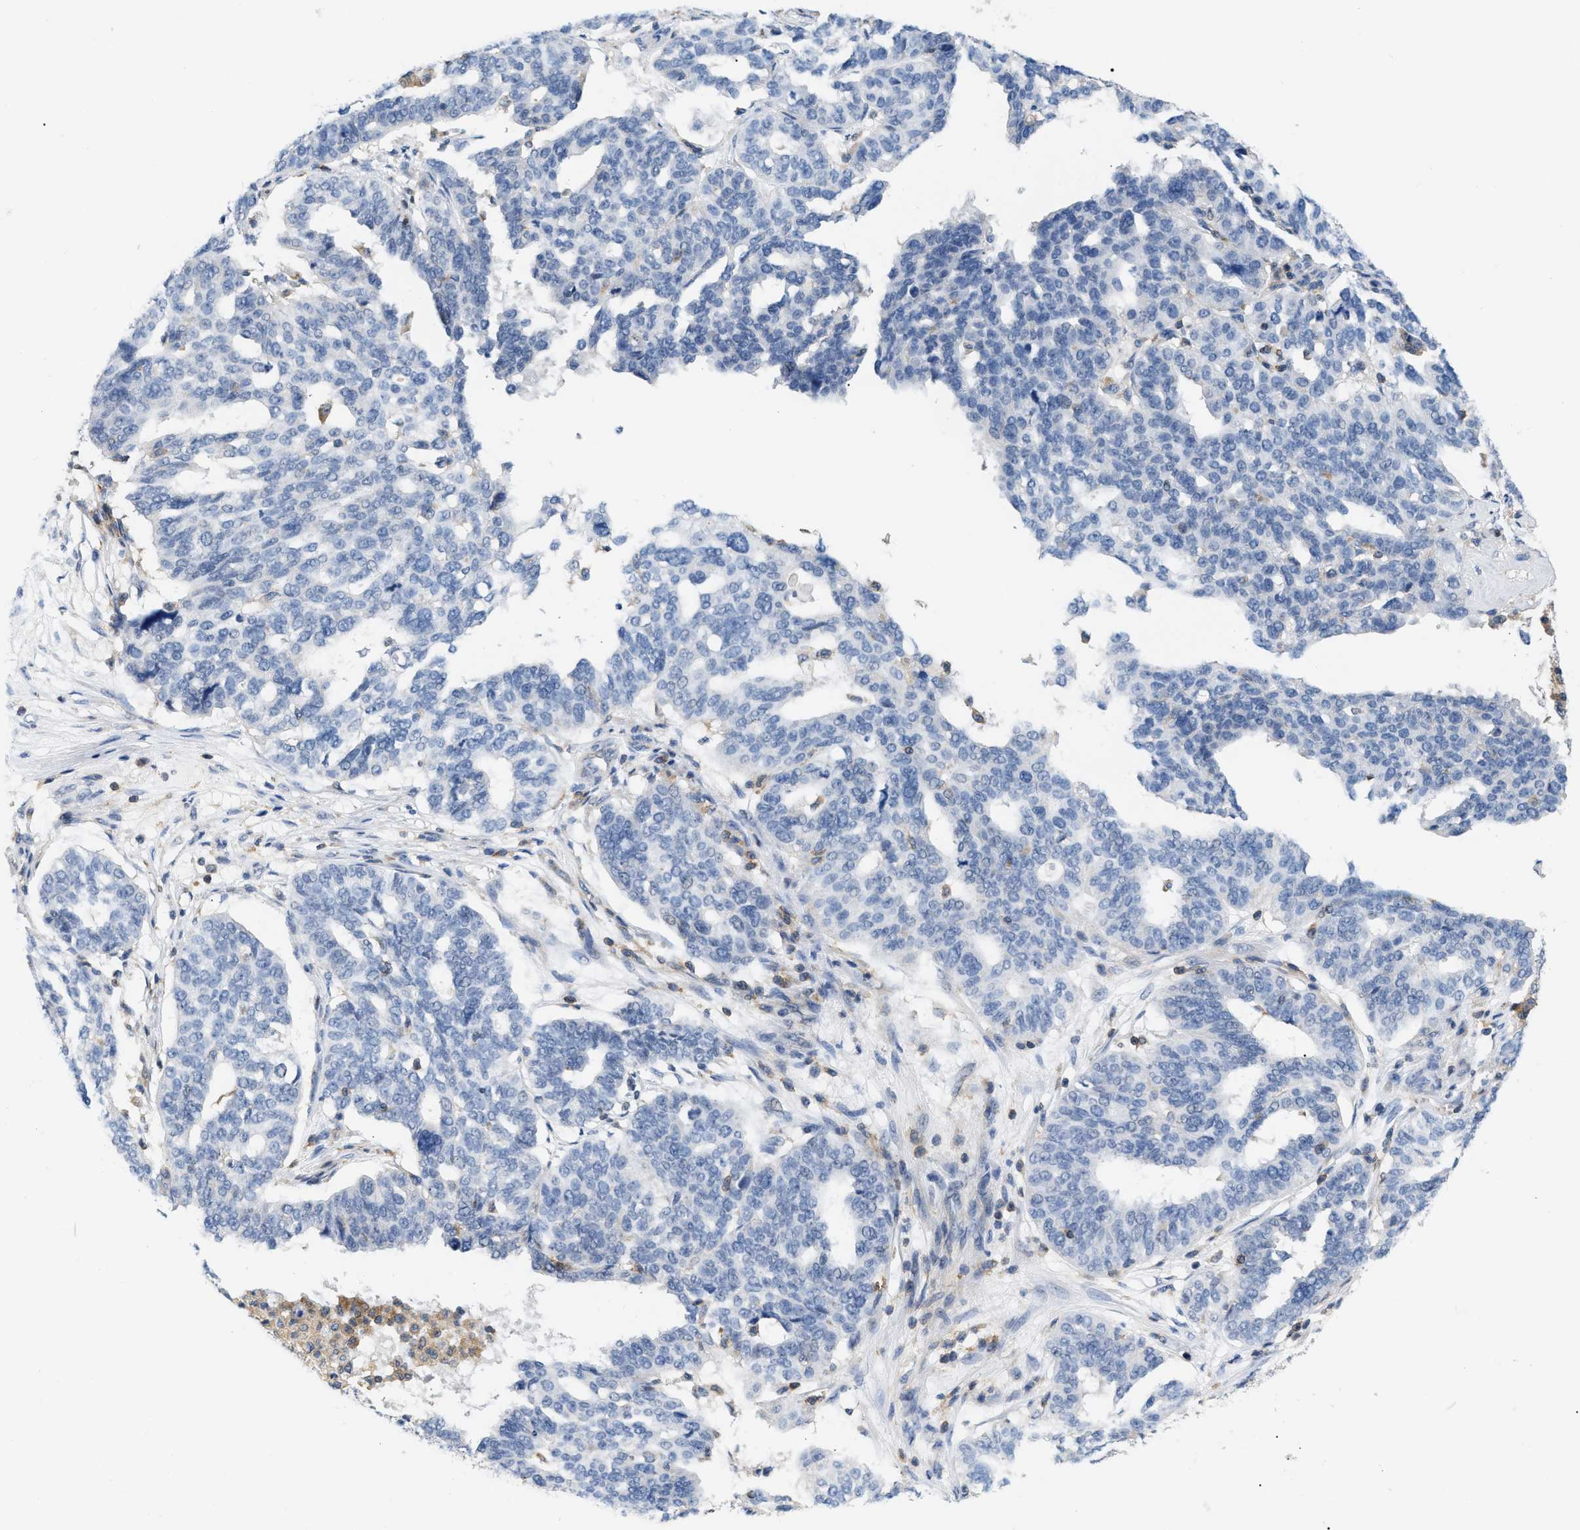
{"staining": {"intensity": "negative", "quantity": "none", "location": "none"}, "tissue": "ovarian cancer", "cell_type": "Tumor cells", "image_type": "cancer", "snomed": [{"axis": "morphology", "description": "Cystadenocarcinoma, serous, NOS"}, {"axis": "topography", "description": "Ovary"}], "caption": "High magnification brightfield microscopy of ovarian serous cystadenocarcinoma stained with DAB (brown) and counterstained with hematoxylin (blue): tumor cells show no significant expression. Brightfield microscopy of IHC stained with DAB (3,3'-diaminobenzidine) (brown) and hematoxylin (blue), captured at high magnification.", "gene": "INPP5D", "patient": {"sex": "female", "age": 59}}